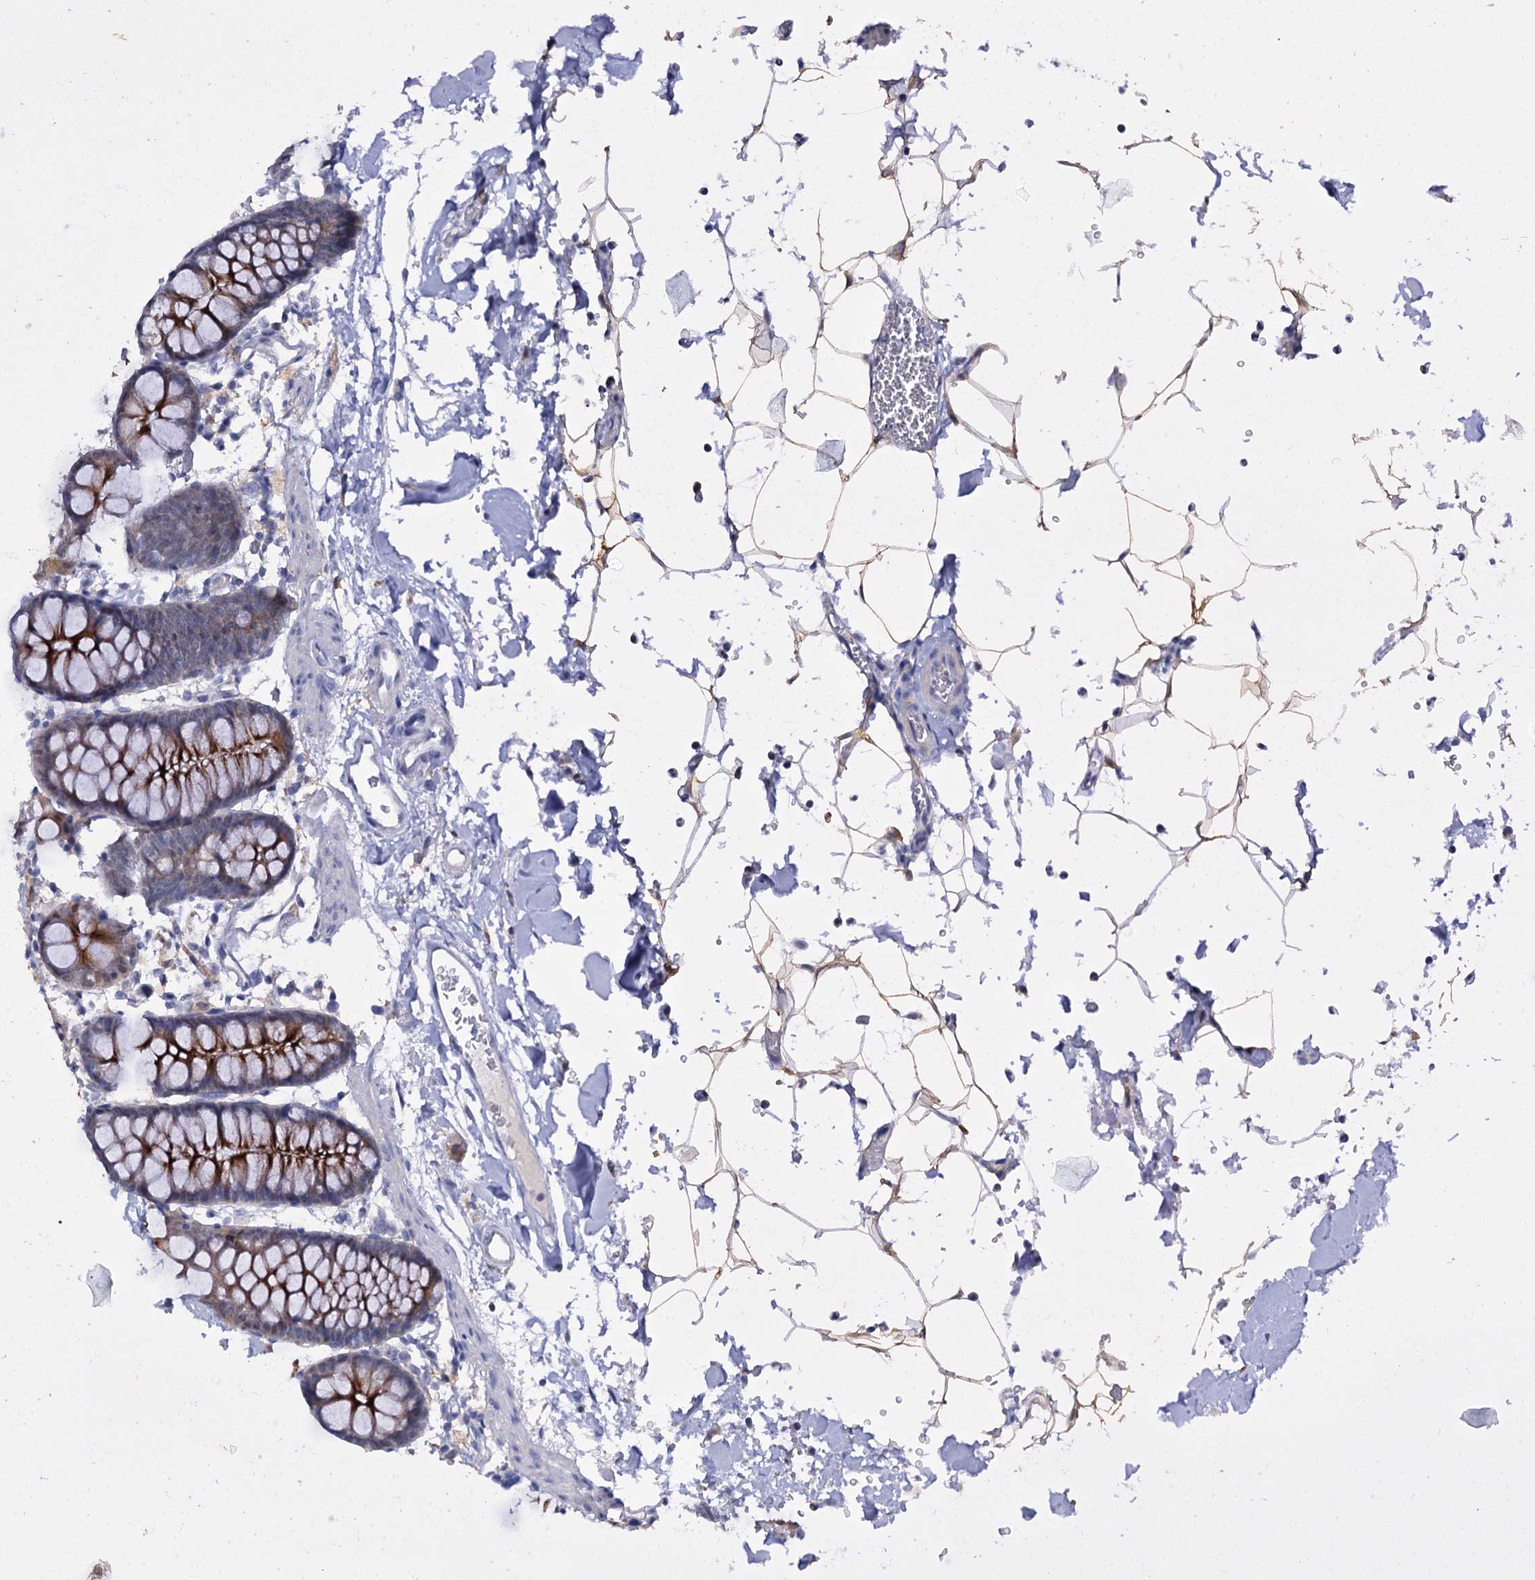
{"staining": {"intensity": "negative", "quantity": "none", "location": "none"}, "tissue": "colon", "cell_type": "Endothelial cells", "image_type": "normal", "snomed": [{"axis": "morphology", "description": "Normal tissue, NOS"}, {"axis": "topography", "description": "Colon"}], "caption": "The image shows no staining of endothelial cells in benign colon. The staining is performed using DAB (3,3'-diaminobenzidine) brown chromogen with nuclei counter-stained in using hematoxylin.", "gene": "MID1IP1", "patient": {"sex": "male", "age": 75}}